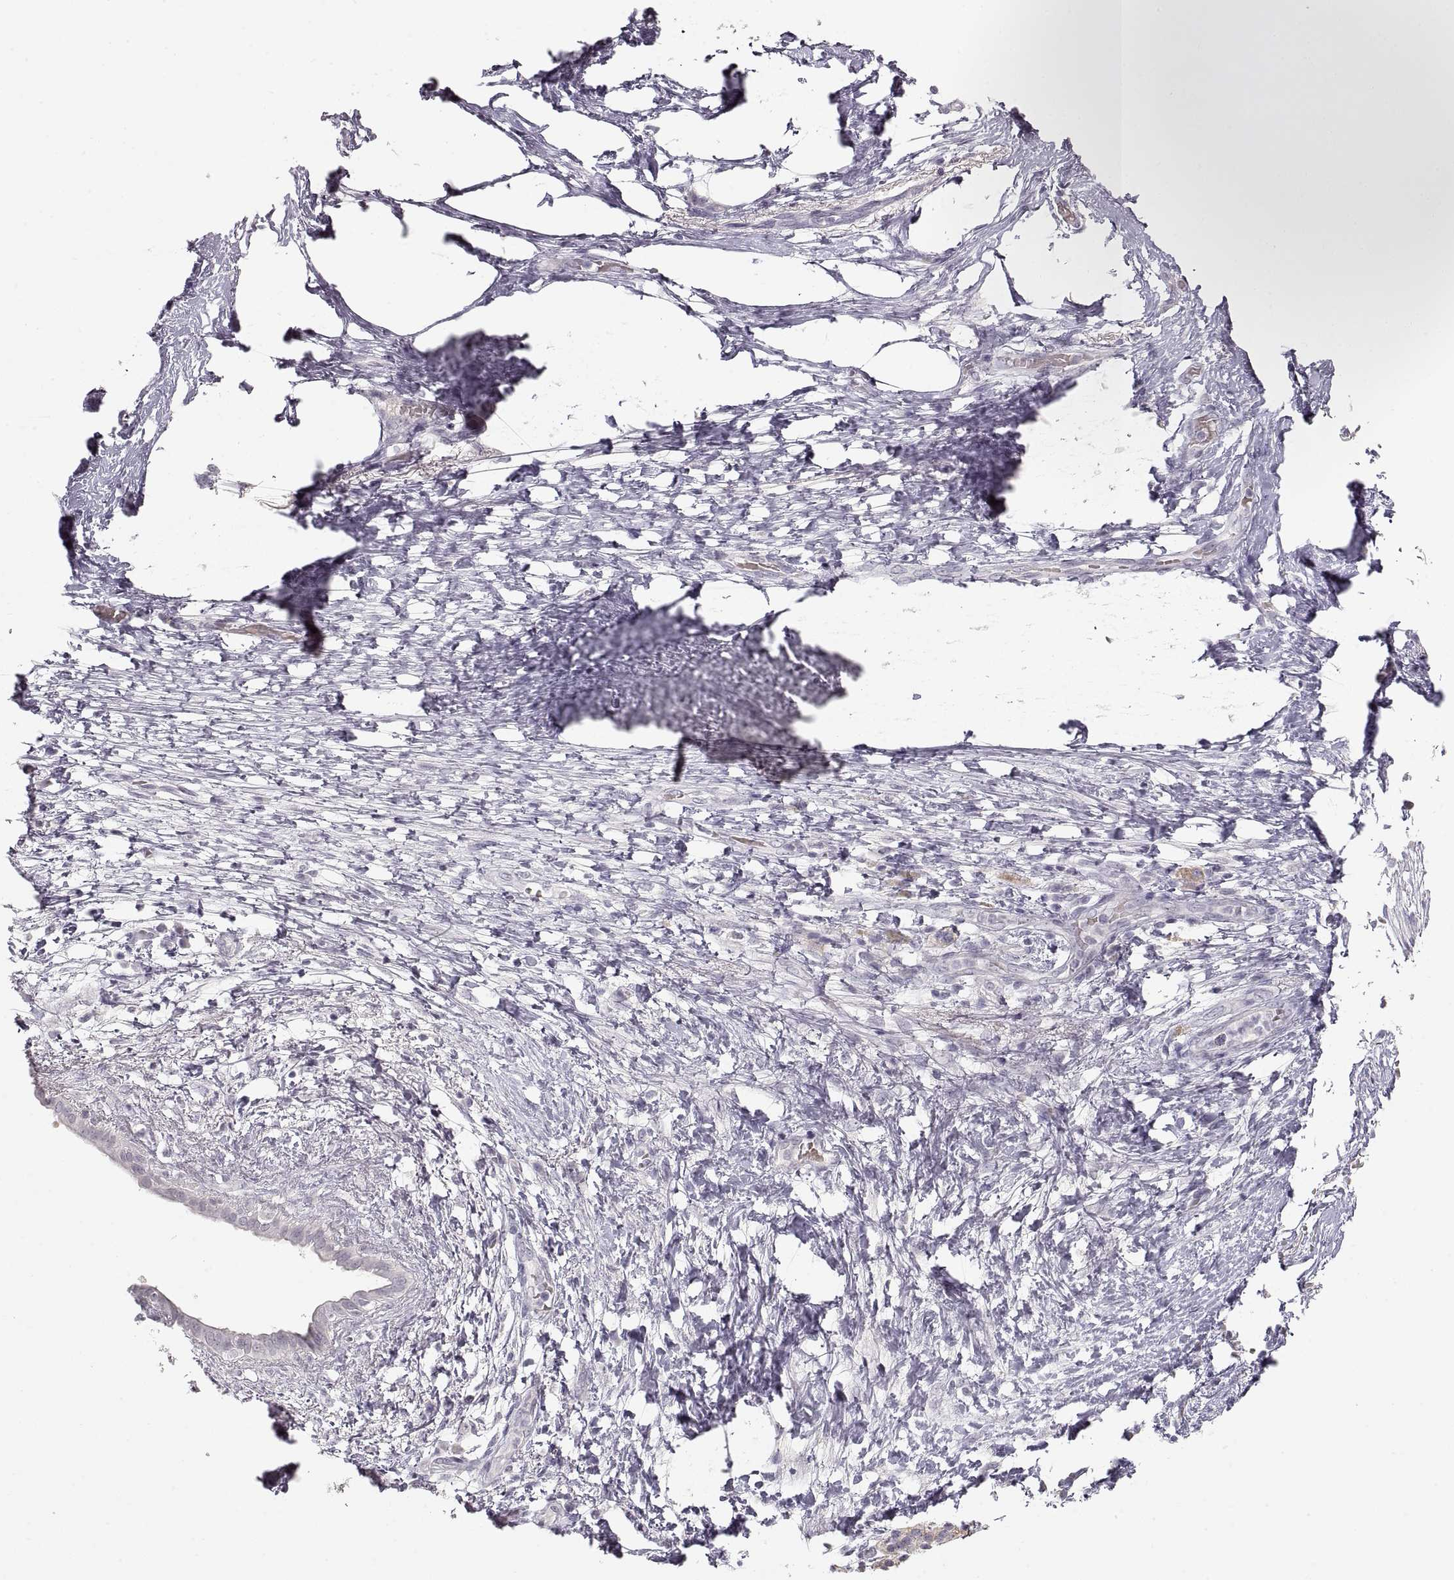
{"staining": {"intensity": "negative", "quantity": "none", "location": "none"}, "tissue": "pancreatic cancer", "cell_type": "Tumor cells", "image_type": "cancer", "snomed": [{"axis": "morphology", "description": "Adenocarcinoma, NOS"}, {"axis": "topography", "description": "Pancreas"}], "caption": "DAB immunohistochemical staining of human pancreatic cancer (adenocarcinoma) reveals no significant positivity in tumor cells.", "gene": "PCSK2", "patient": {"sex": "female", "age": 72}}